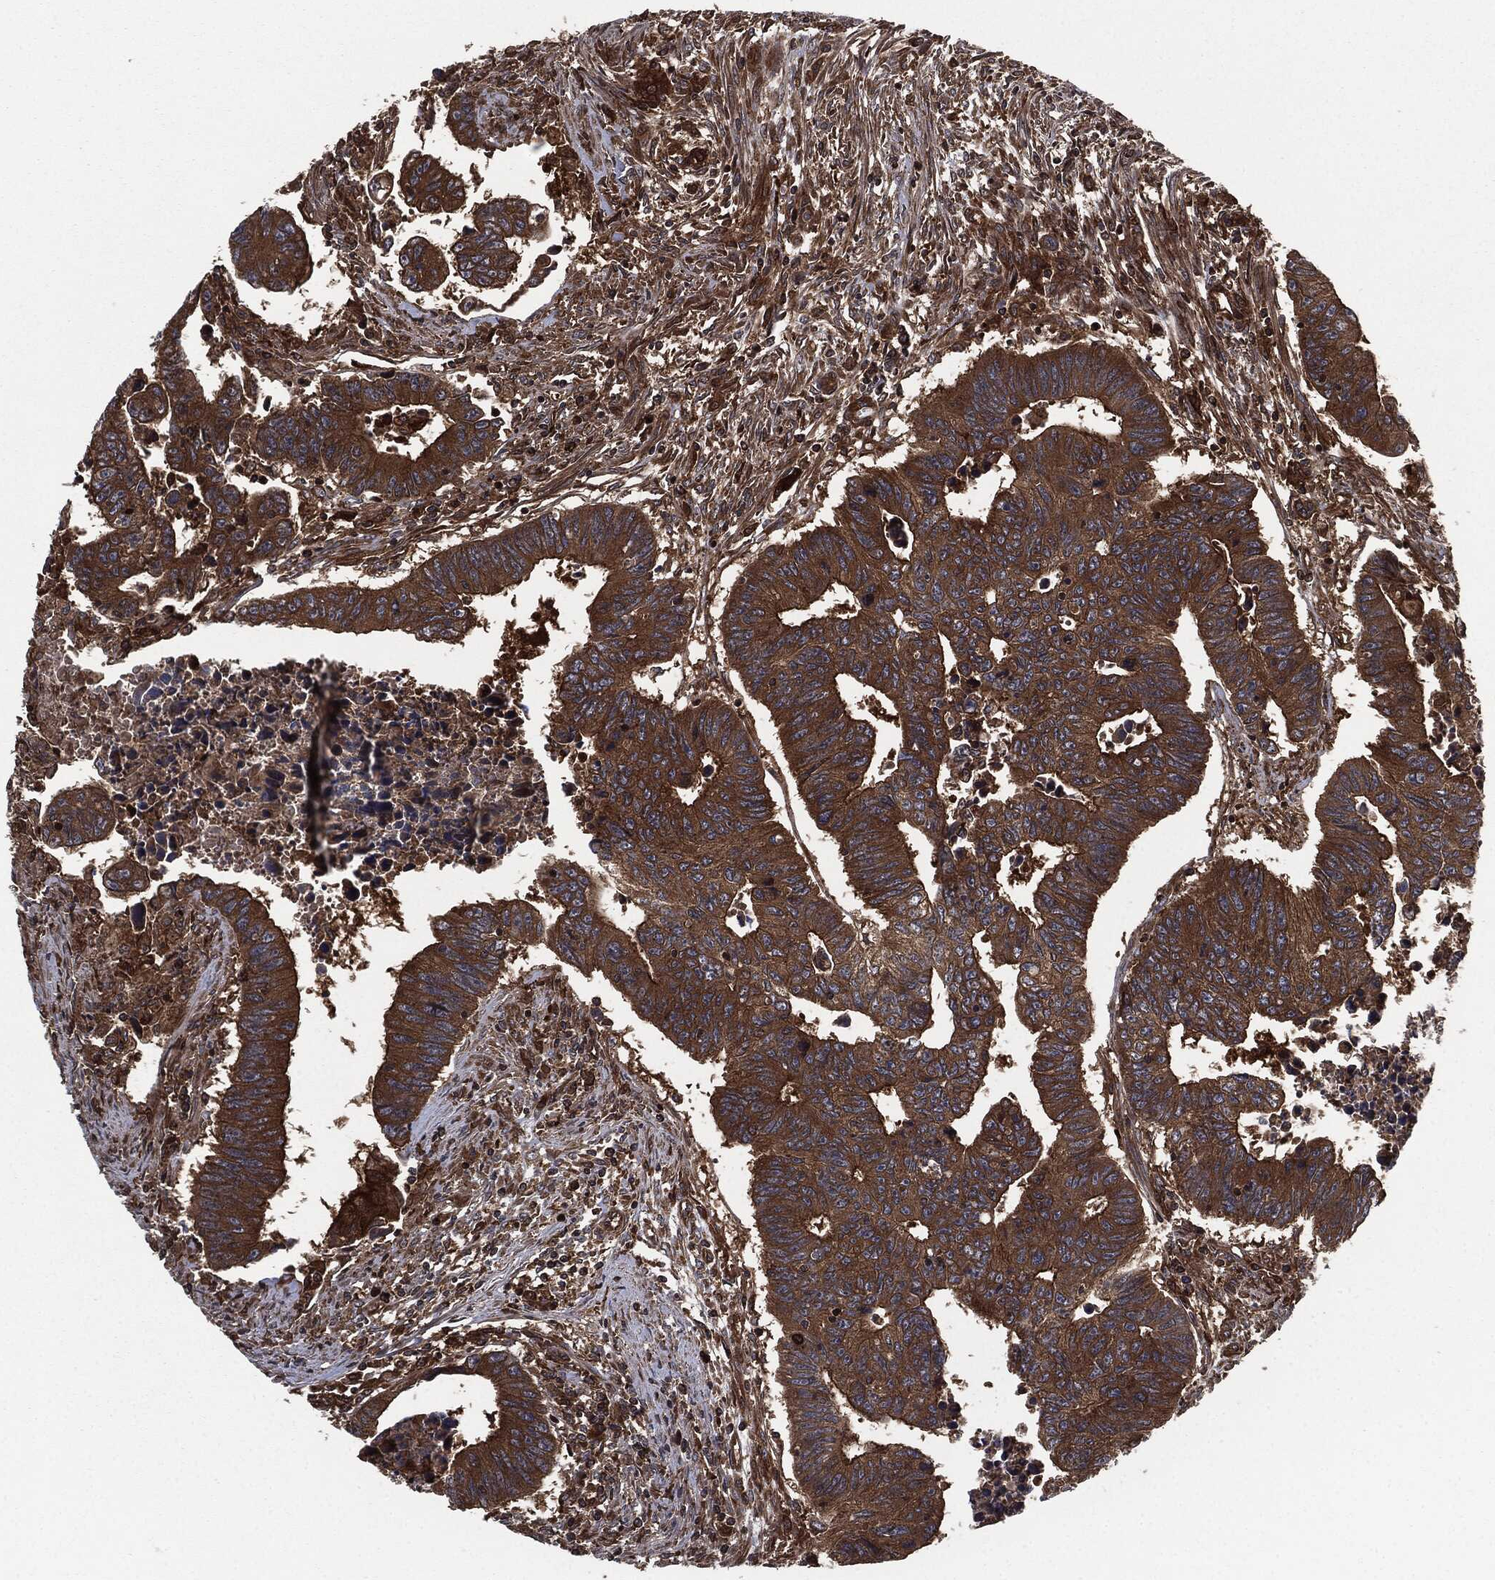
{"staining": {"intensity": "strong", "quantity": ">75%", "location": "cytoplasmic/membranous"}, "tissue": "colorectal cancer", "cell_type": "Tumor cells", "image_type": "cancer", "snomed": [{"axis": "morphology", "description": "Adenocarcinoma, NOS"}, {"axis": "topography", "description": "Rectum"}], "caption": "Immunohistochemistry of colorectal cancer demonstrates high levels of strong cytoplasmic/membranous expression in approximately >75% of tumor cells.", "gene": "RAP1GDS1", "patient": {"sex": "female", "age": 85}}